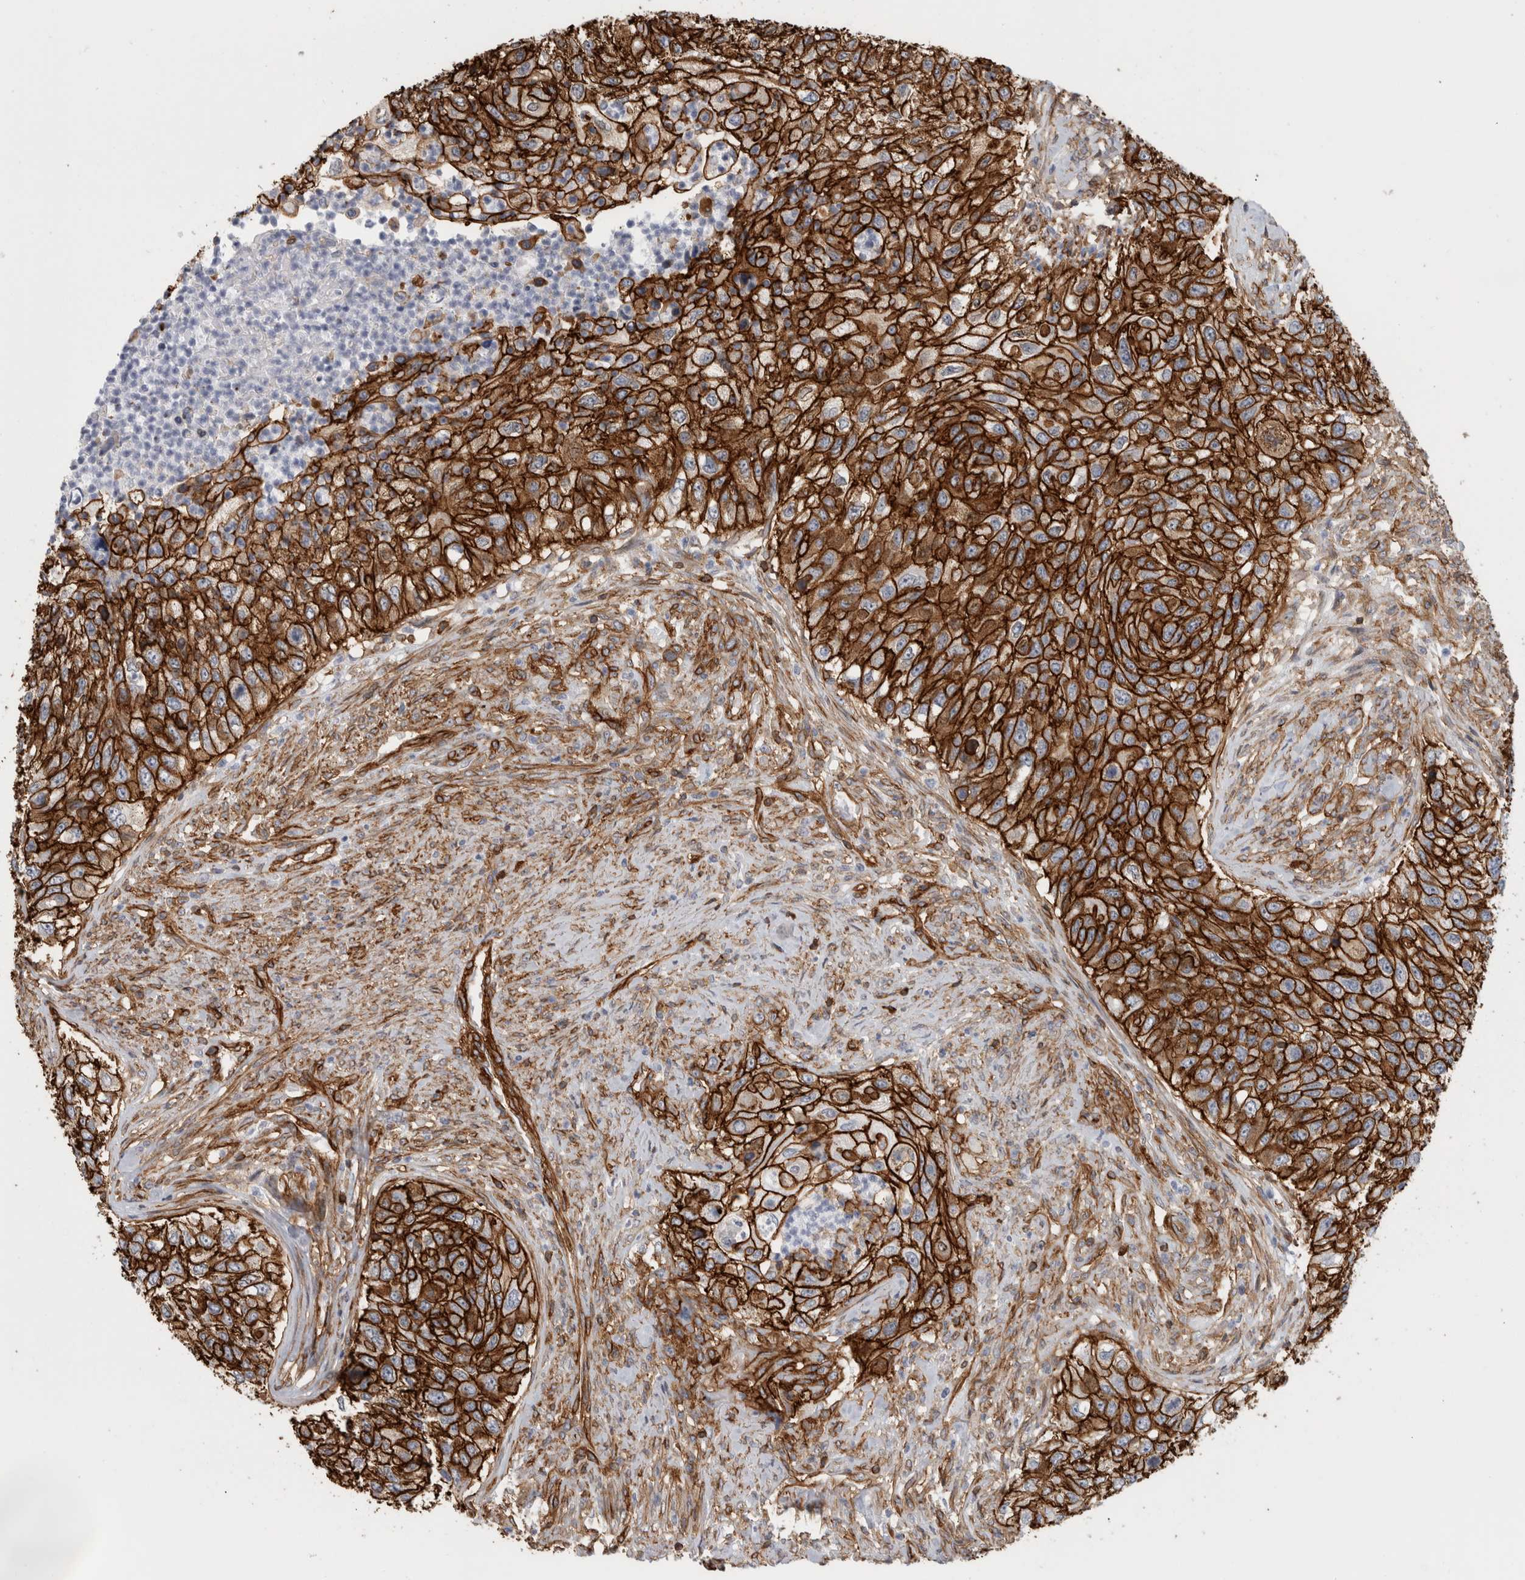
{"staining": {"intensity": "strong", "quantity": ">75%", "location": "cytoplasmic/membranous"}, "tissue": "urothelial cancer", "cell_type": "Tumor cells", "image_type": "cancer", "snomed": [{"axis": "morphology", "description": "Urothelial carcinoma, High grade"}, {"axis": "topography", "description": "Urinary bladder"}], "caption": "Immunohistochemical staining of high-grade urothelial carcinoma demonstrates high levels of strong cytoplasmic/membranous protein positivity in about >75% of tumor cells.", "gene": "AHNAK", "patient": {"sex": "female", "age": 60}}